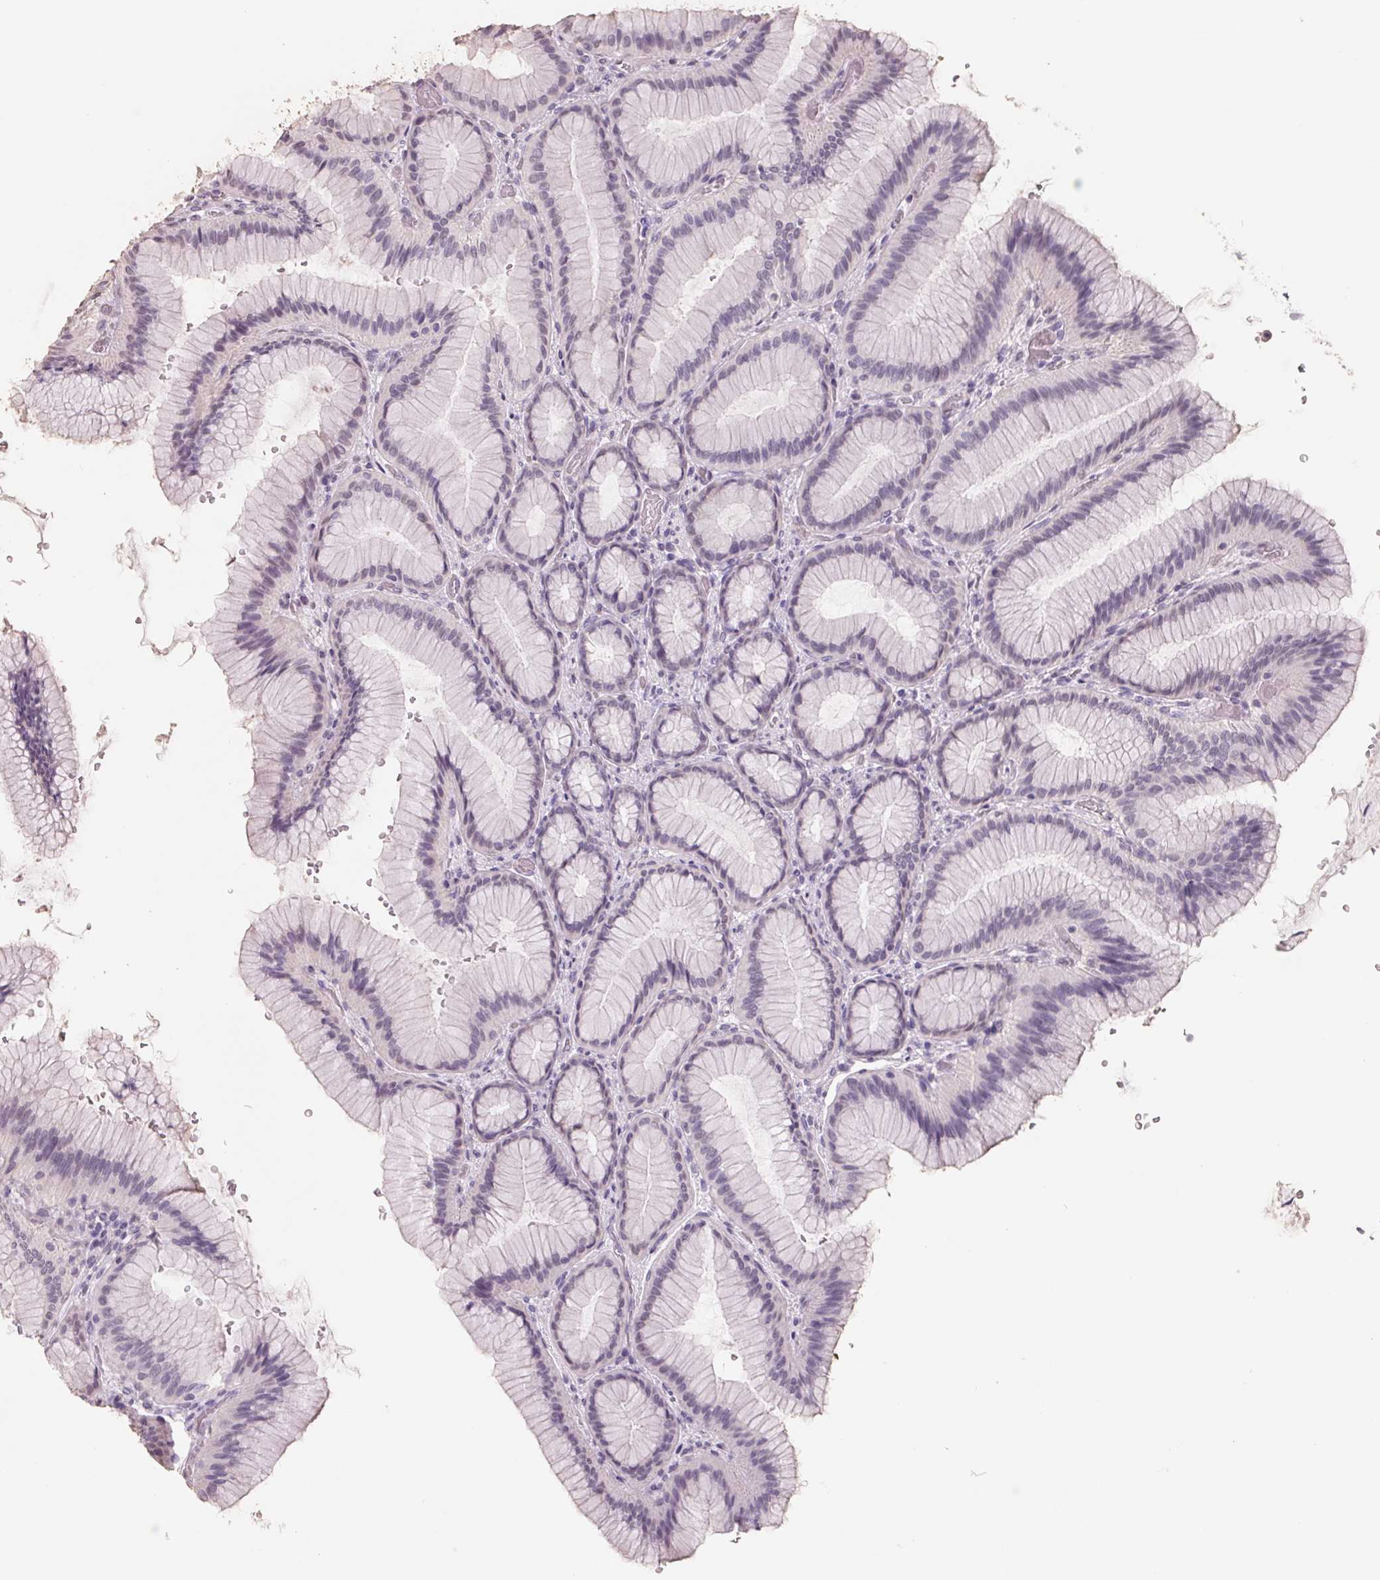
{"staining": {"intensity": "negative", "quantity": "none", "location": "none"}, "tissue": "stomach", "cell_type": "Glandular cells", "image_type": "normal", "snomed": [{"axis": "morphology", "description": "Normal tissue, NOS"}, {"axis": "morphology", "description": "Adenocarcinoma, NOS"}, {"axis": "morphology", "description": "Adenocarcinoma, High grade"}, {"axis": "topography", "description": "Stomach, upper"}, {"axis": "topography", "description": "Stomach"}], "caption": "An immunohistochemistry micrograph of unremarkable stomach is shown. There is no staining in glandular cells of stomach. (DAB immunohistochemistry (IHC) visualized using brightfield microscopy, high magnification).", "gene": "FTCD", "patient": {"sex": "female", "age": 65}}